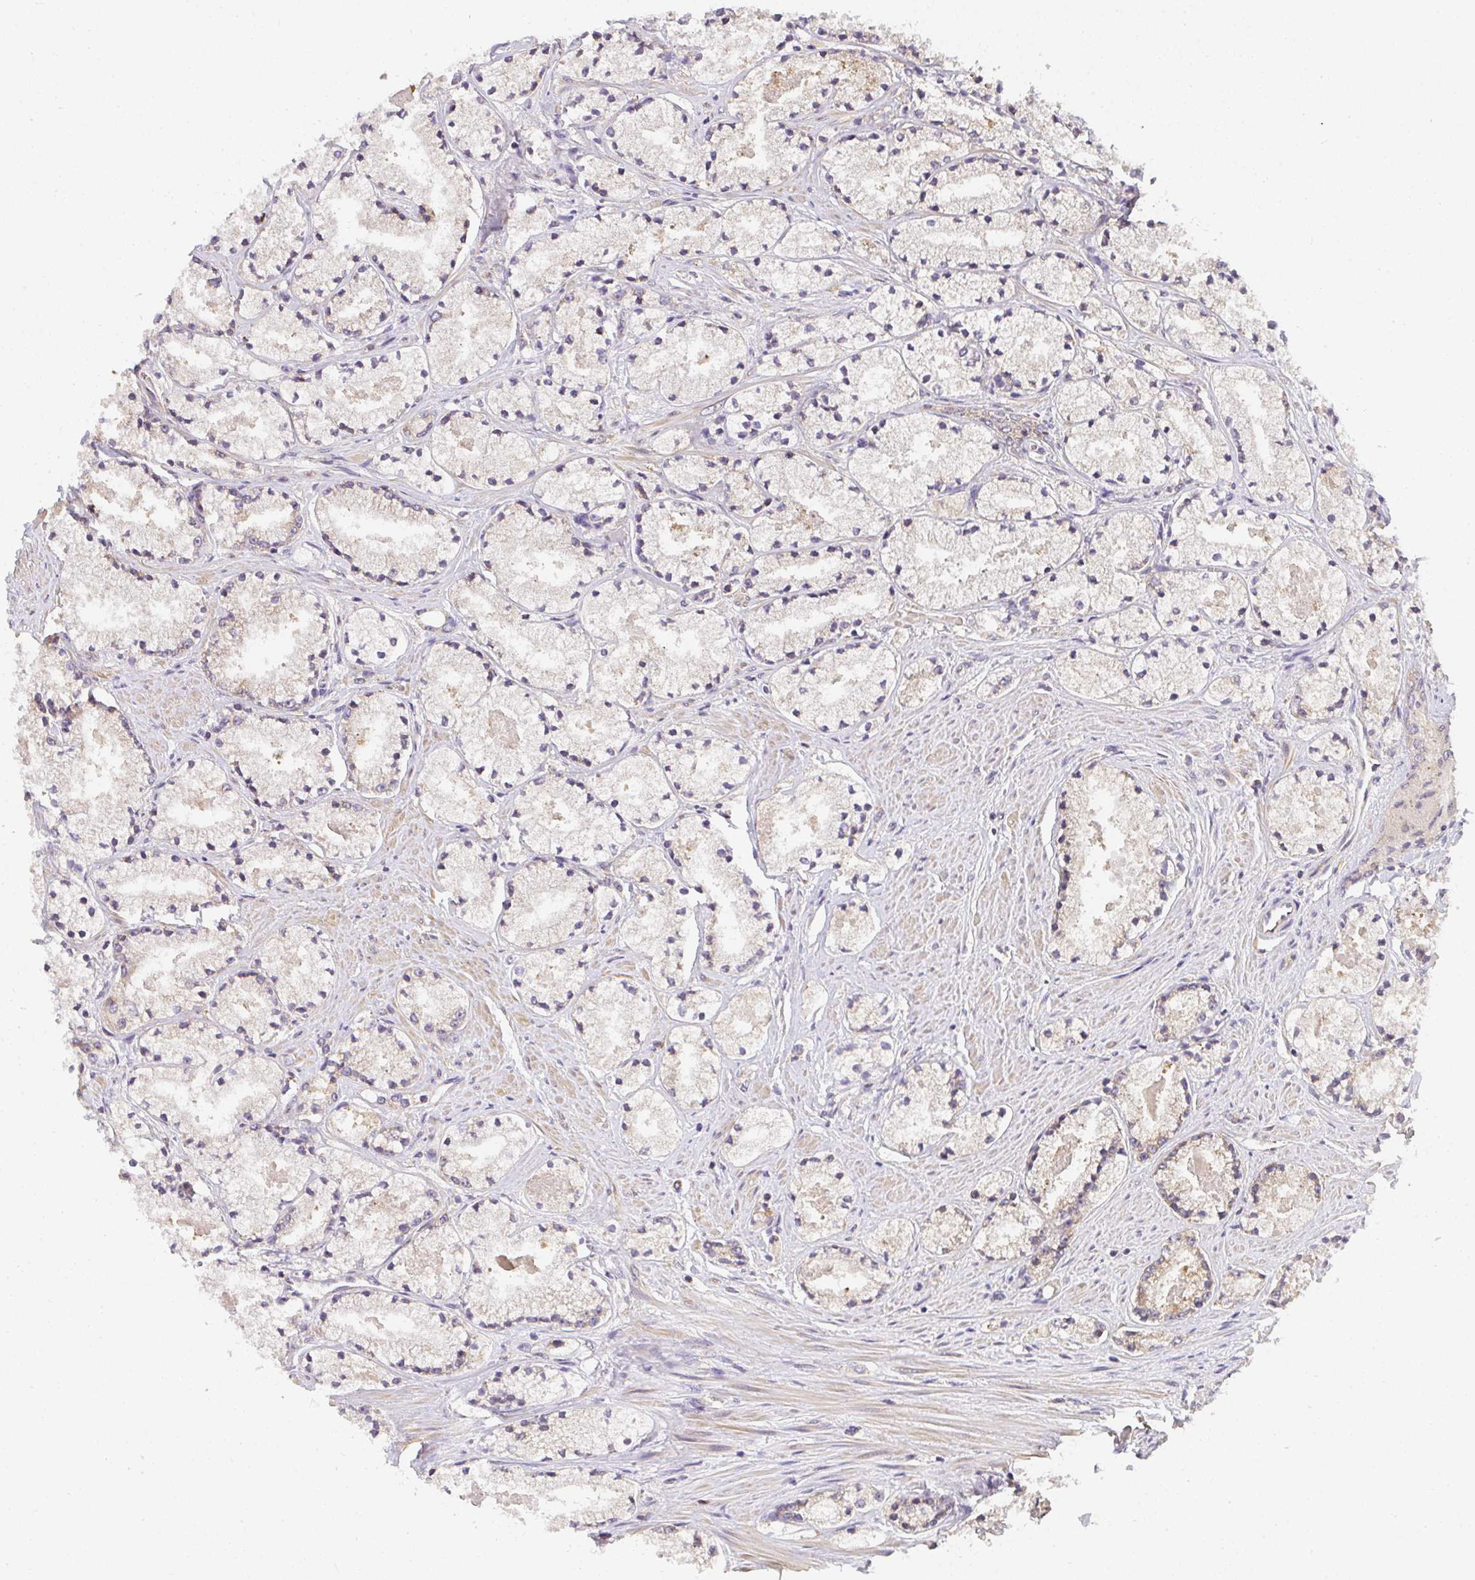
{"staining": {"intensity": "weak", "quantity": "25%-75%", "location": "cytoplasmic/membranous"}, "tissue": "prostate cancer", "cell_type": "Tumor cells", "image_type": "cancer", "snomed": [{"axis": "morphology", "description": "Adenocarcinoma, High grade"}, {"axis": "topography", "description": "Prostate"}], "caption": "A histopathology image of prostate cancer stained for a protein exhibits weak cytoplasmic/membranous brown staining in tumor cells.", "gene": "SLC35B3", "patient": {"sex": "male", "age": 63}}